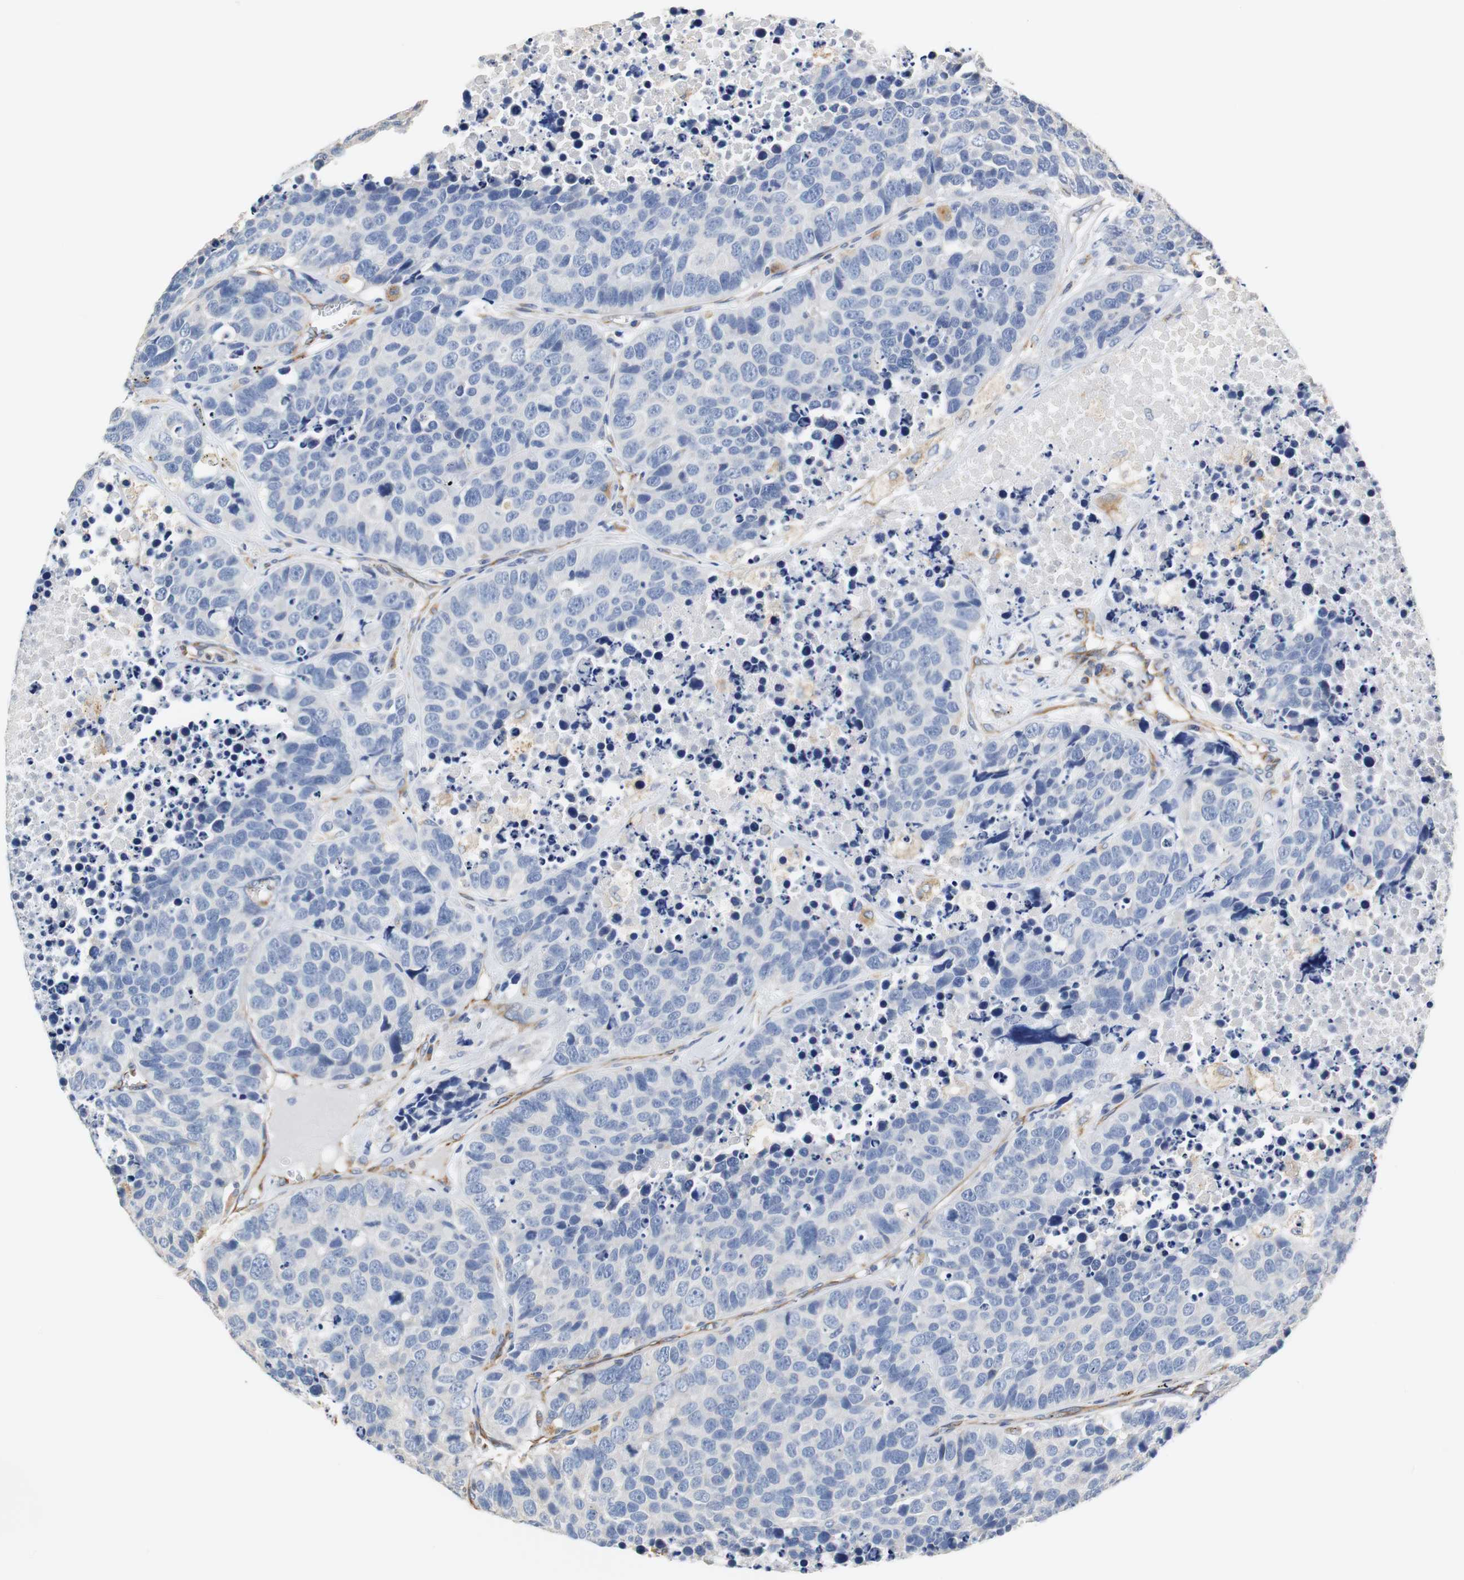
{"staining": {"intensity": "negative", "quantity": "none", "location": "none"}, "tissue": "carcinoid", "cell_type": "Tumor cells", "image_type": "cancer", "snomed": [{"axis": "morphology", "description": "Carcinoid, malignant, NOS"}, {"axis": "topography", "description": "Lung"}], "caption": "The image demonstrates no significant staining in tumor cells of malignant carcinoid.", "gene": "PCK1", "patient": {"sex": "male", "age": 60}}